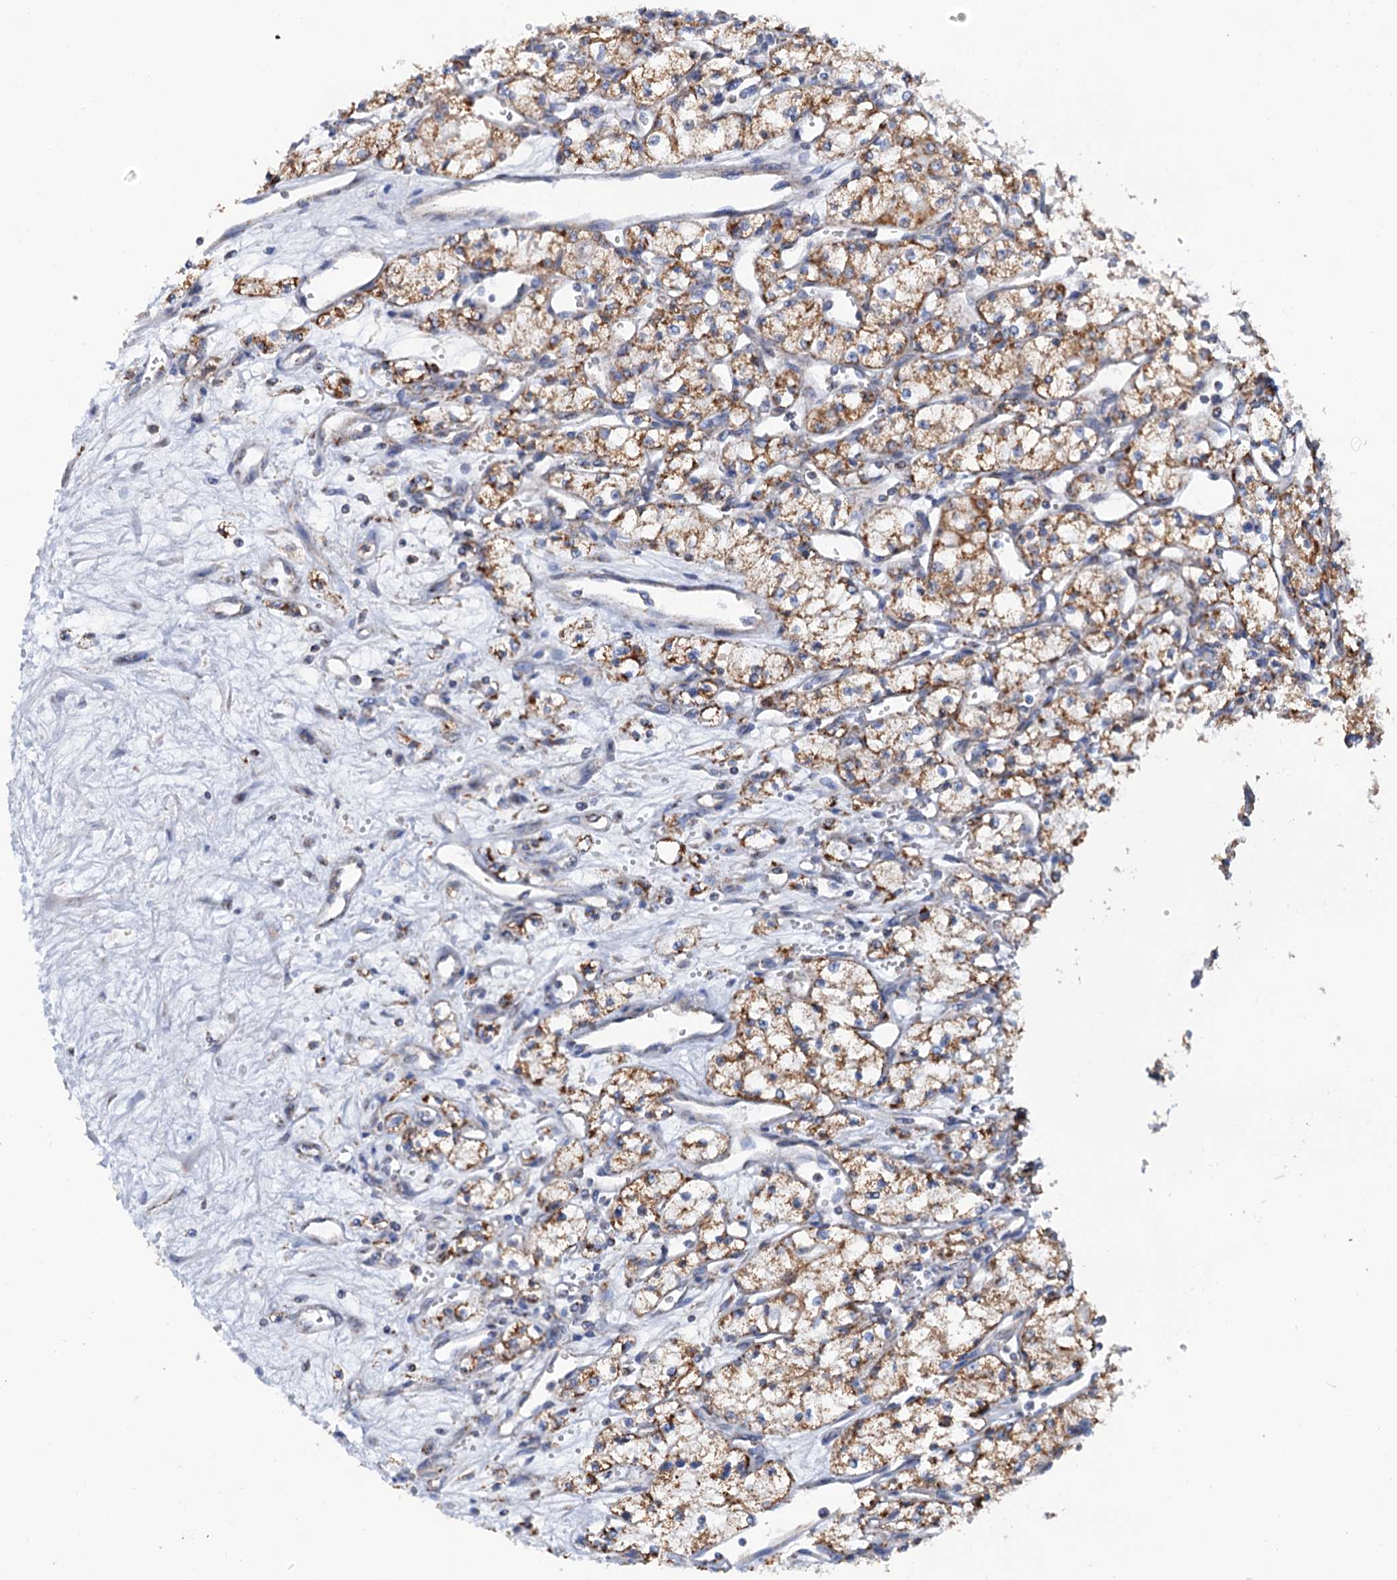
{"staining": {"intensity": "moderate", "quantity": ">75%", "location": "cytoplasmic/membranous"}, "tissue": "renal cancer", "cell_type": "Tumor cells", "image_type": "cancer", "snomed": [{"axis": "morphology", "description": "Adenocarcinoma, NOS"}, {"axis": "topography", "description": "Kidney"}], "caption": "Immunohistochemical staining of human renal adenocarcinoma displays medium levels of moderate cytoplasmic/membranous protein staining in about >75% of tumor cells.", "gene": "C2CD3", "patient": {"sex": "male", "age": 59}}